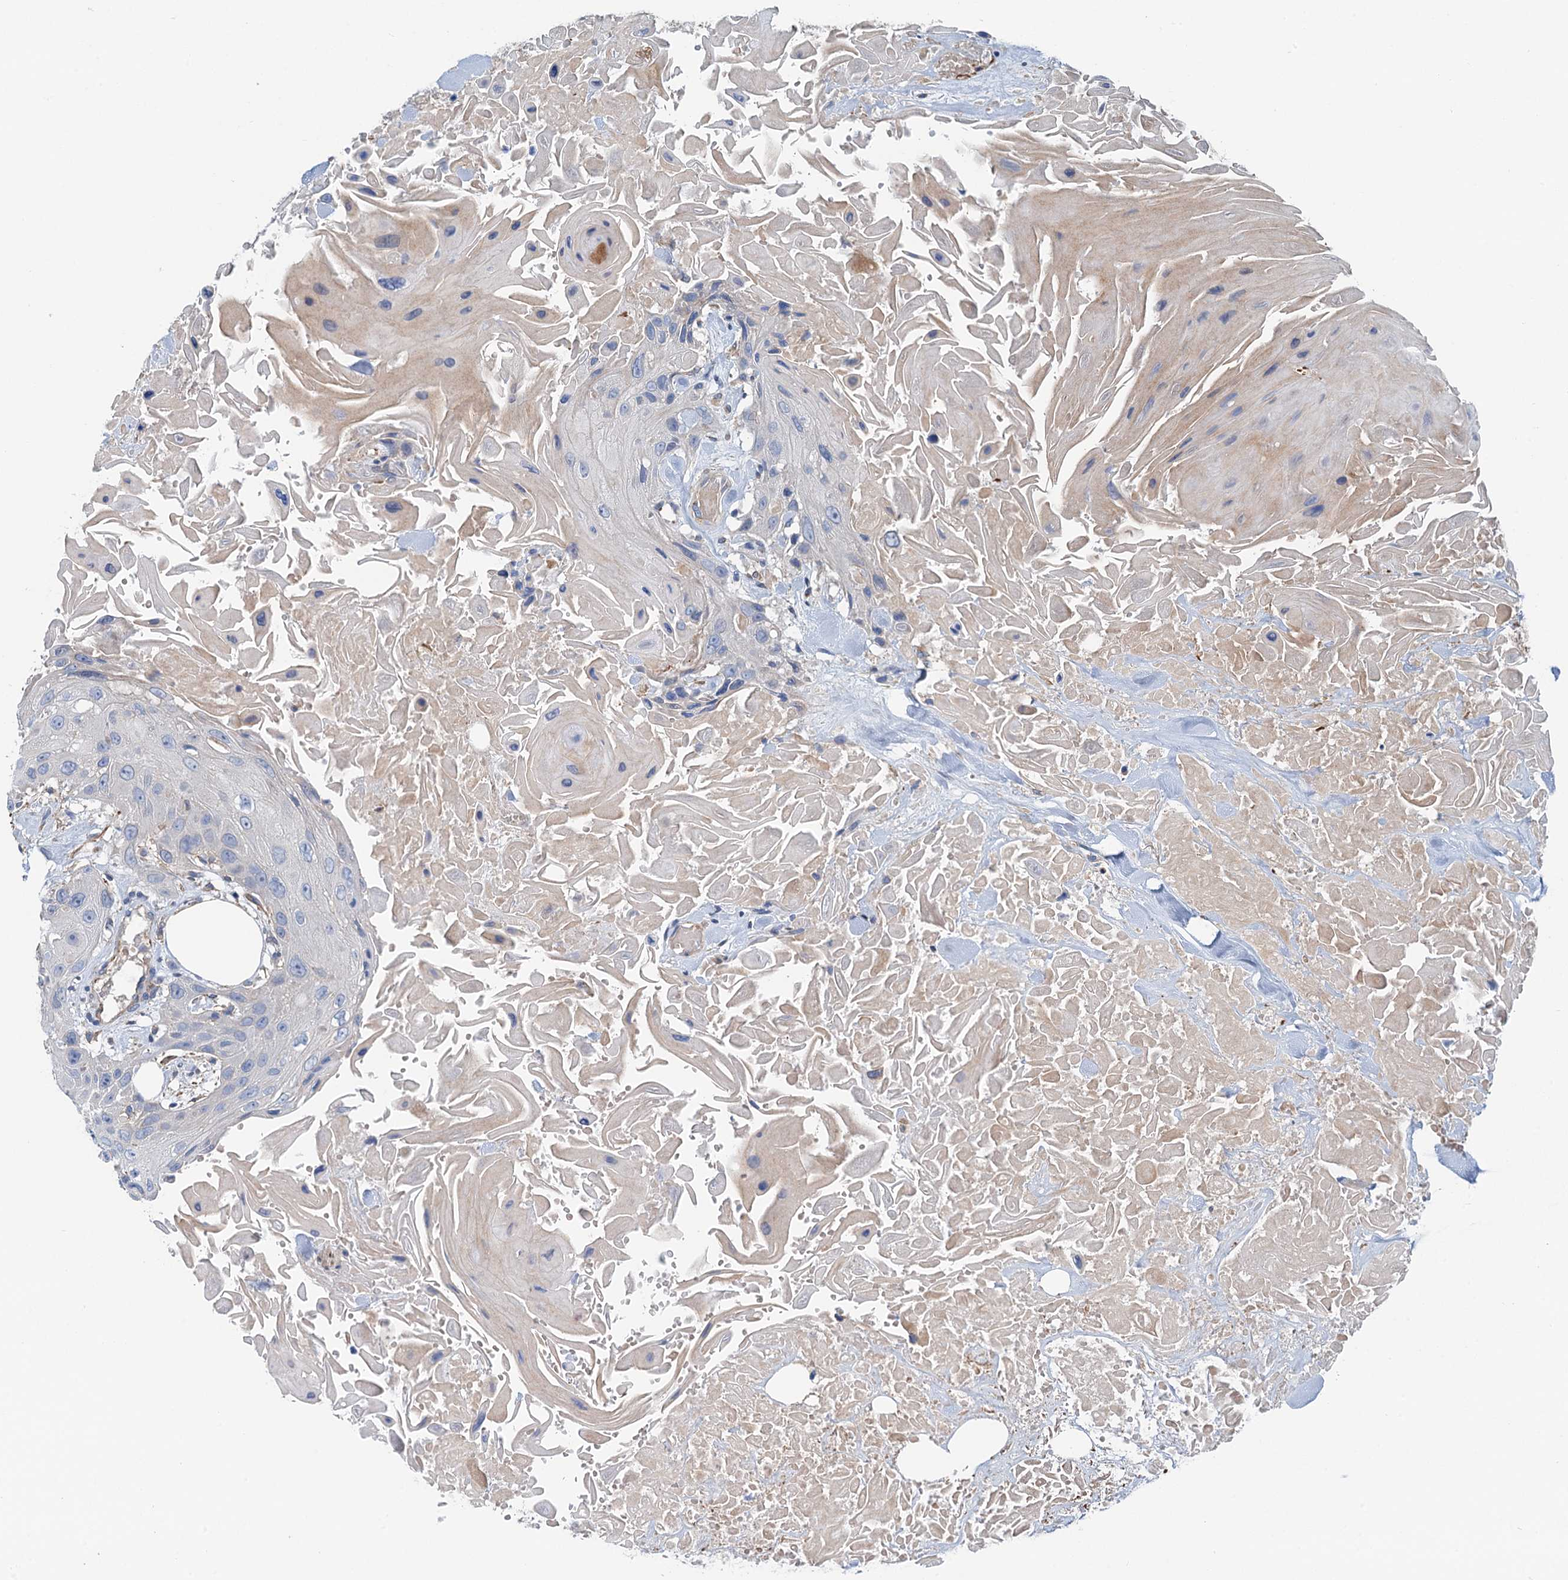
{"staining": {"intensity": "negative", "quantity": "none", "location": "none"}, "tissue": "head and neck cancer", "cell_type": "Tumor cells", "image_type": "cancer", "snomed": [{"axis": "morphology", "description": "Squamous cell carcinoma, NOS"}, {"axis": "topography", "description": "Head-Neck"}], "caption": "This image is of head and neck squamous cell carcinoma stained with IHC to label a protein in brown with the nuclei are counter-stained blue. There is no positivity in tumor cells.", "gene": "CSTPP1", "patient": {"sex": "male", "age": 81}}